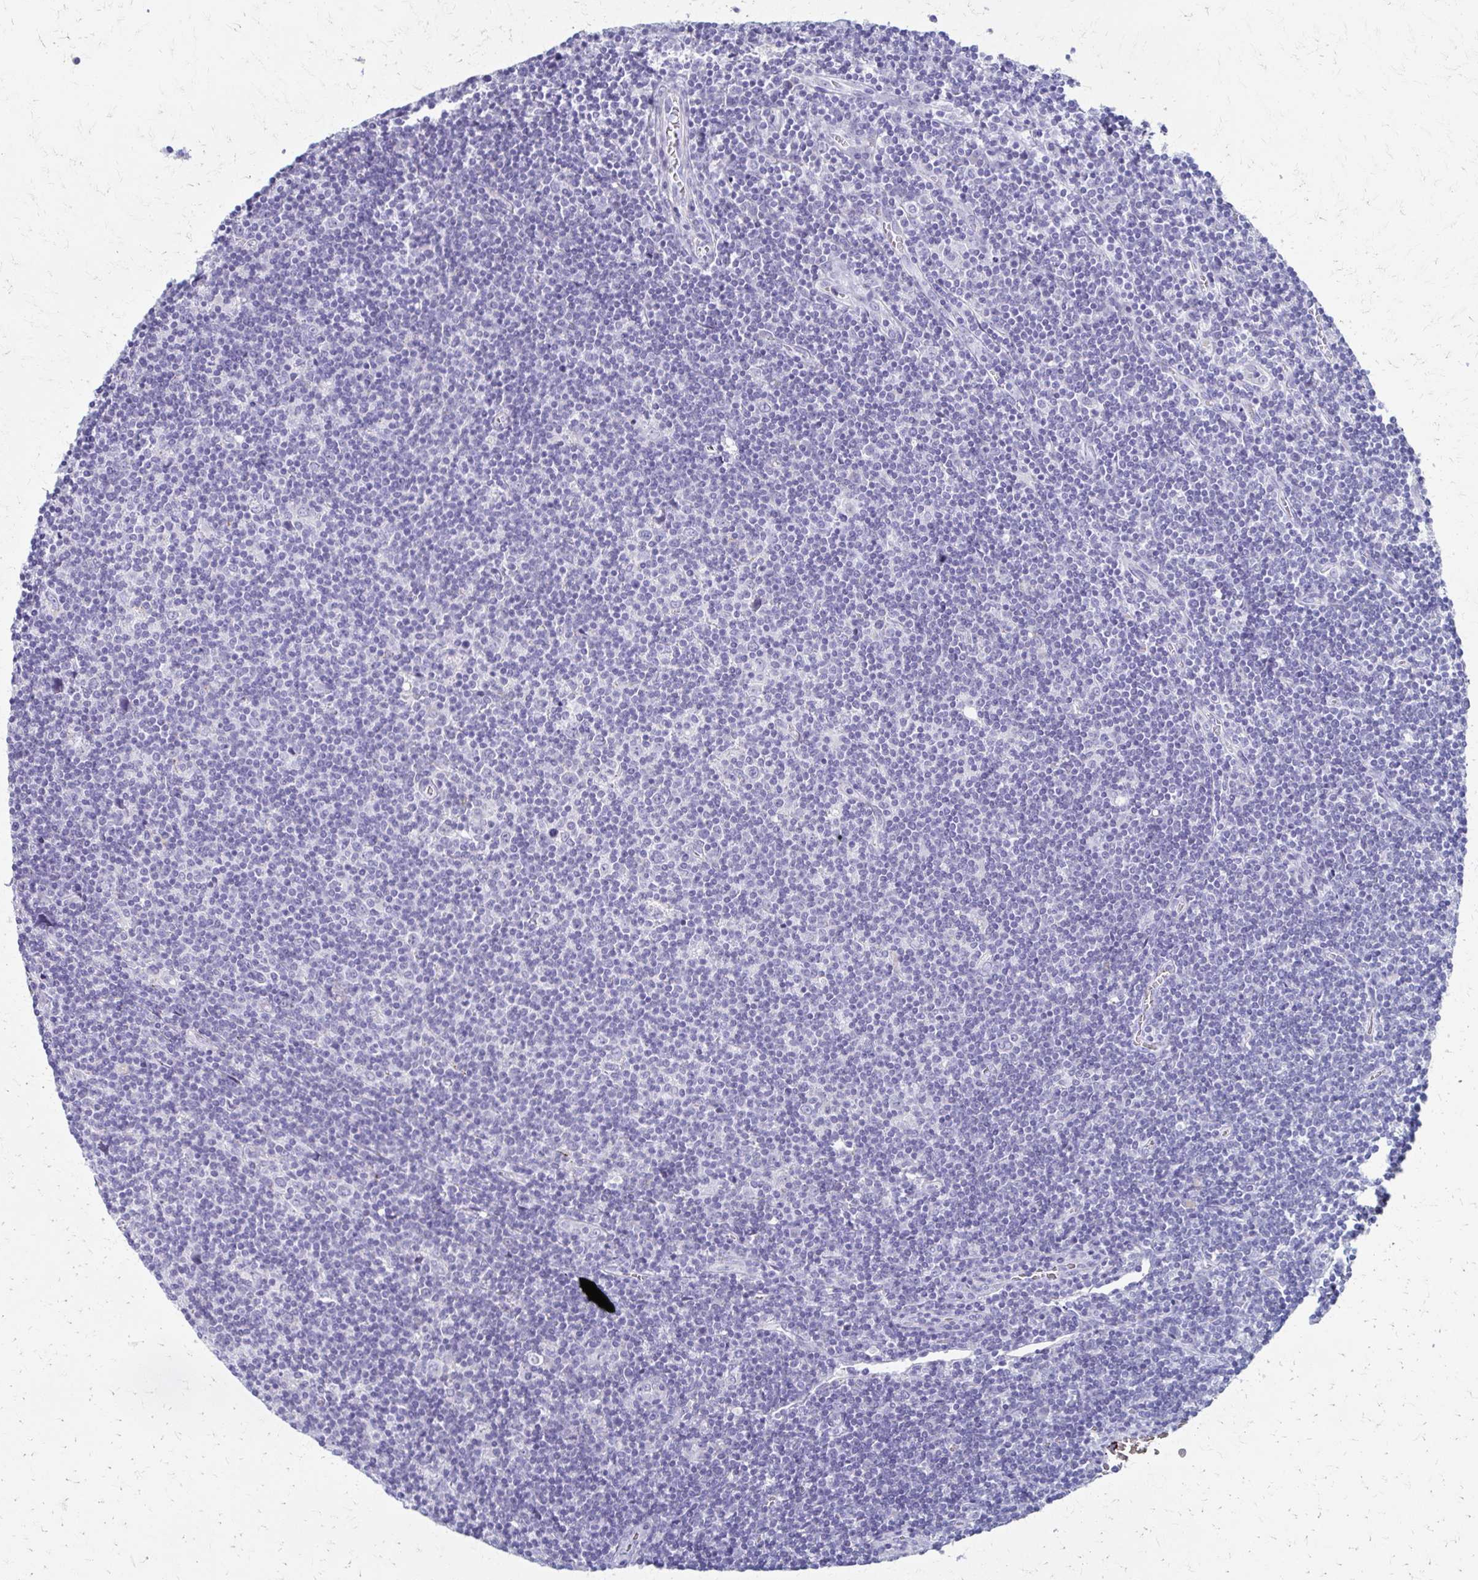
{"staining": {"intensity": "negative", "quantity": "none", "location": "none"}, "tissue": "lymphoma", "cell_type": "Tumor cells", "image_type": "cancer", "snomed": [{"axis": "morphology", "description": "Hodgkin's disease, NOS"}, {"axis": "topography", "description": "Lymph node"}], "caption": "A high-resolution histopathology image shows IHC staining of lymphoma, which exhibits no significant staining in tumor cells.", "gene": "ZSCAN5B", "patient": {"sex": "male", "age": 40}}